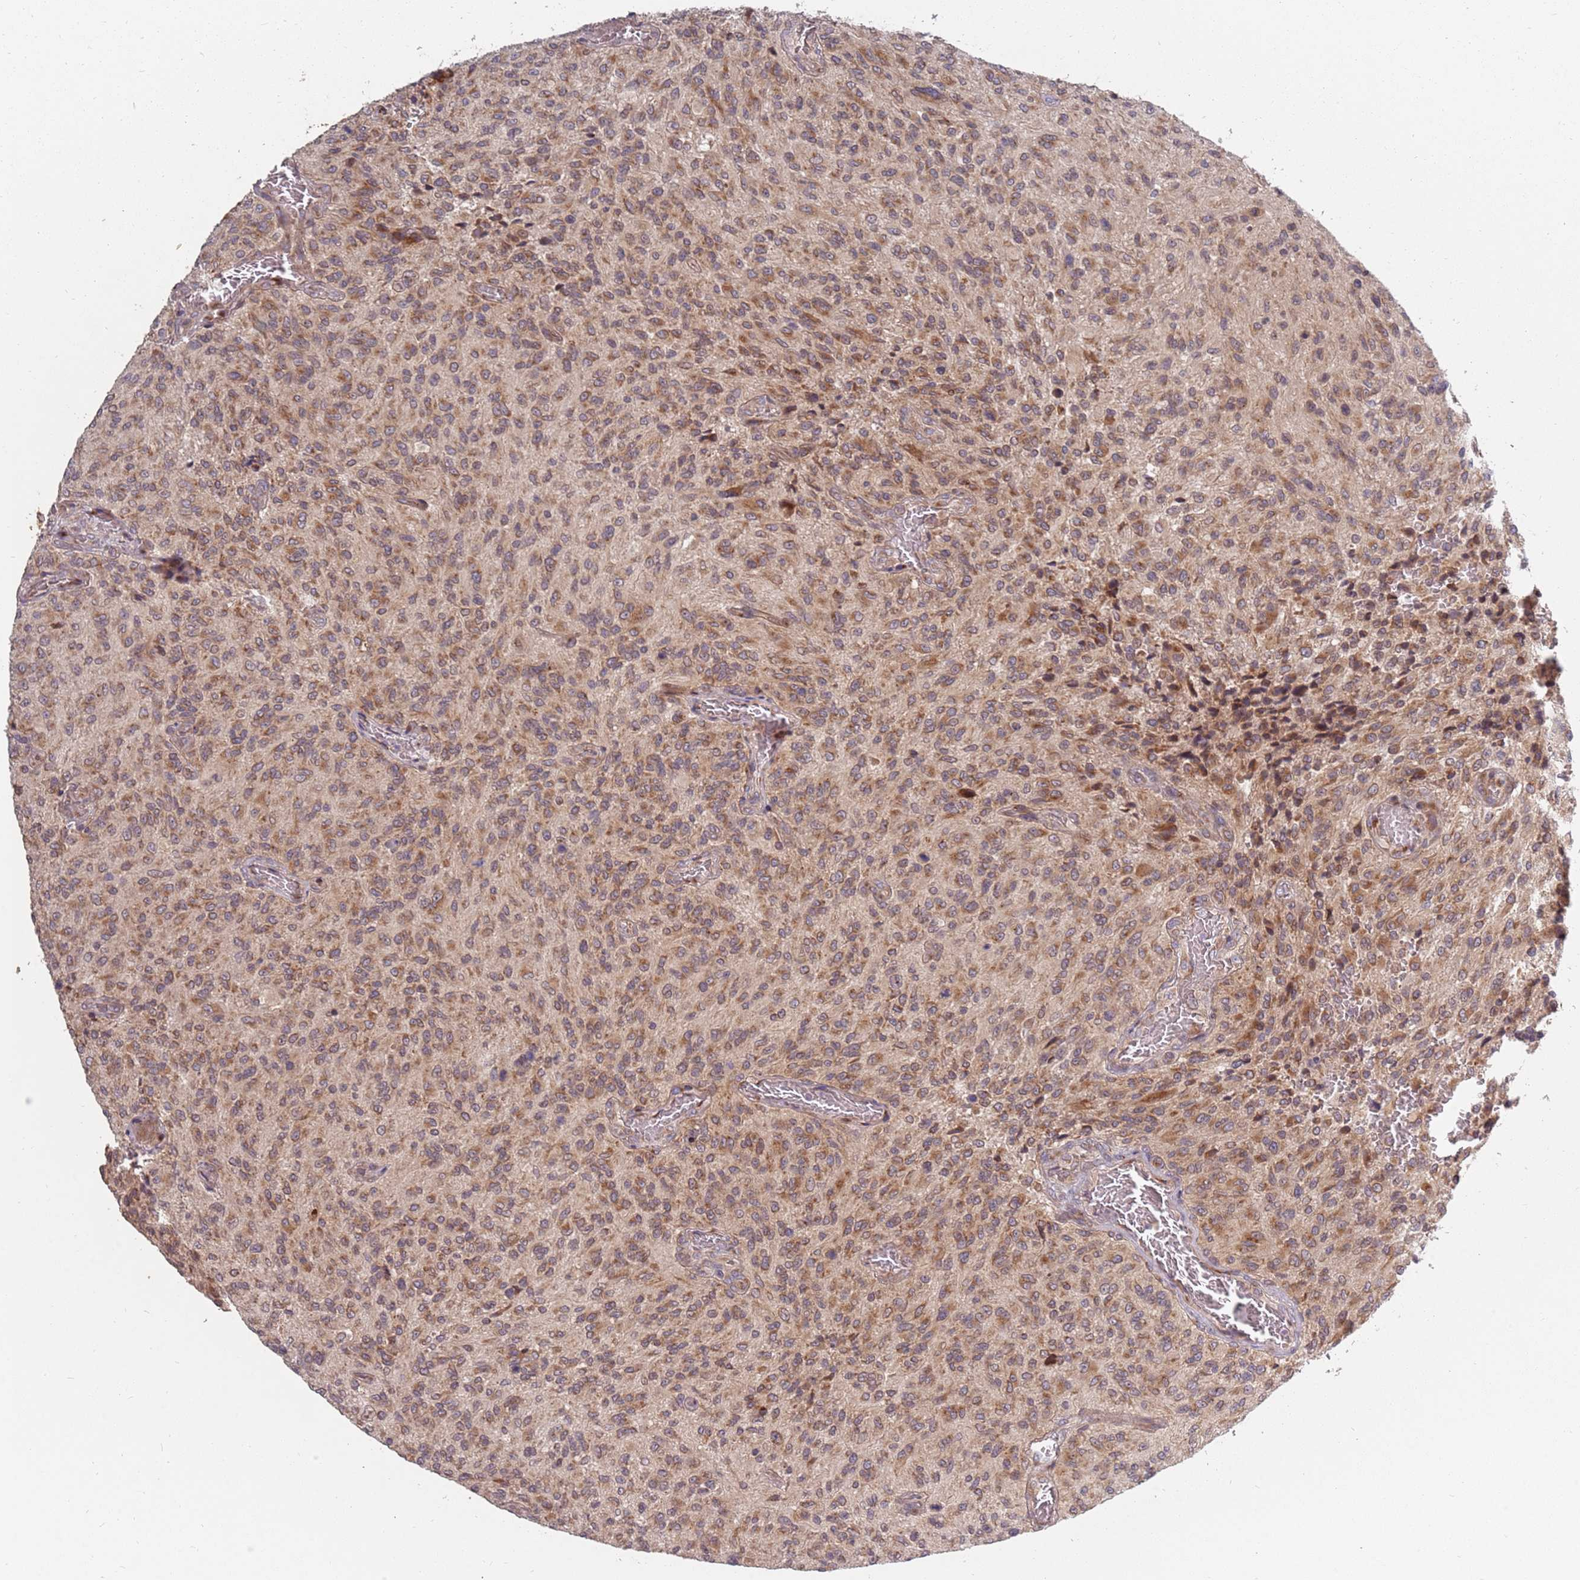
{"staining": {"intensity": "moderate", "quantity": "25%-75%", "location": "cytoplasmic/membranous"}, "tissue": "glioma", "cell_type": "Tumor cells", "image_type": "cancer", "snomed": [{"axis": "morphology", "description": "Normal tissue, NOS"}, {"axis": "morphology", "description": "Glioma, malignant, High grade"}, {"axis": "topography", "description": "Cerebral cortex"}], "caption": "Immunohistochemistry (DAB) staining of human high-grade glioma (malignant) displays moderate cytoplasmic/membranous protein expression in about 25%-75% of tumor cells. (DAB = brown stain, brightfield microscopy at high magnification).", "gene": "PLD6", "patient": {"sex": "male", "age": 56}}